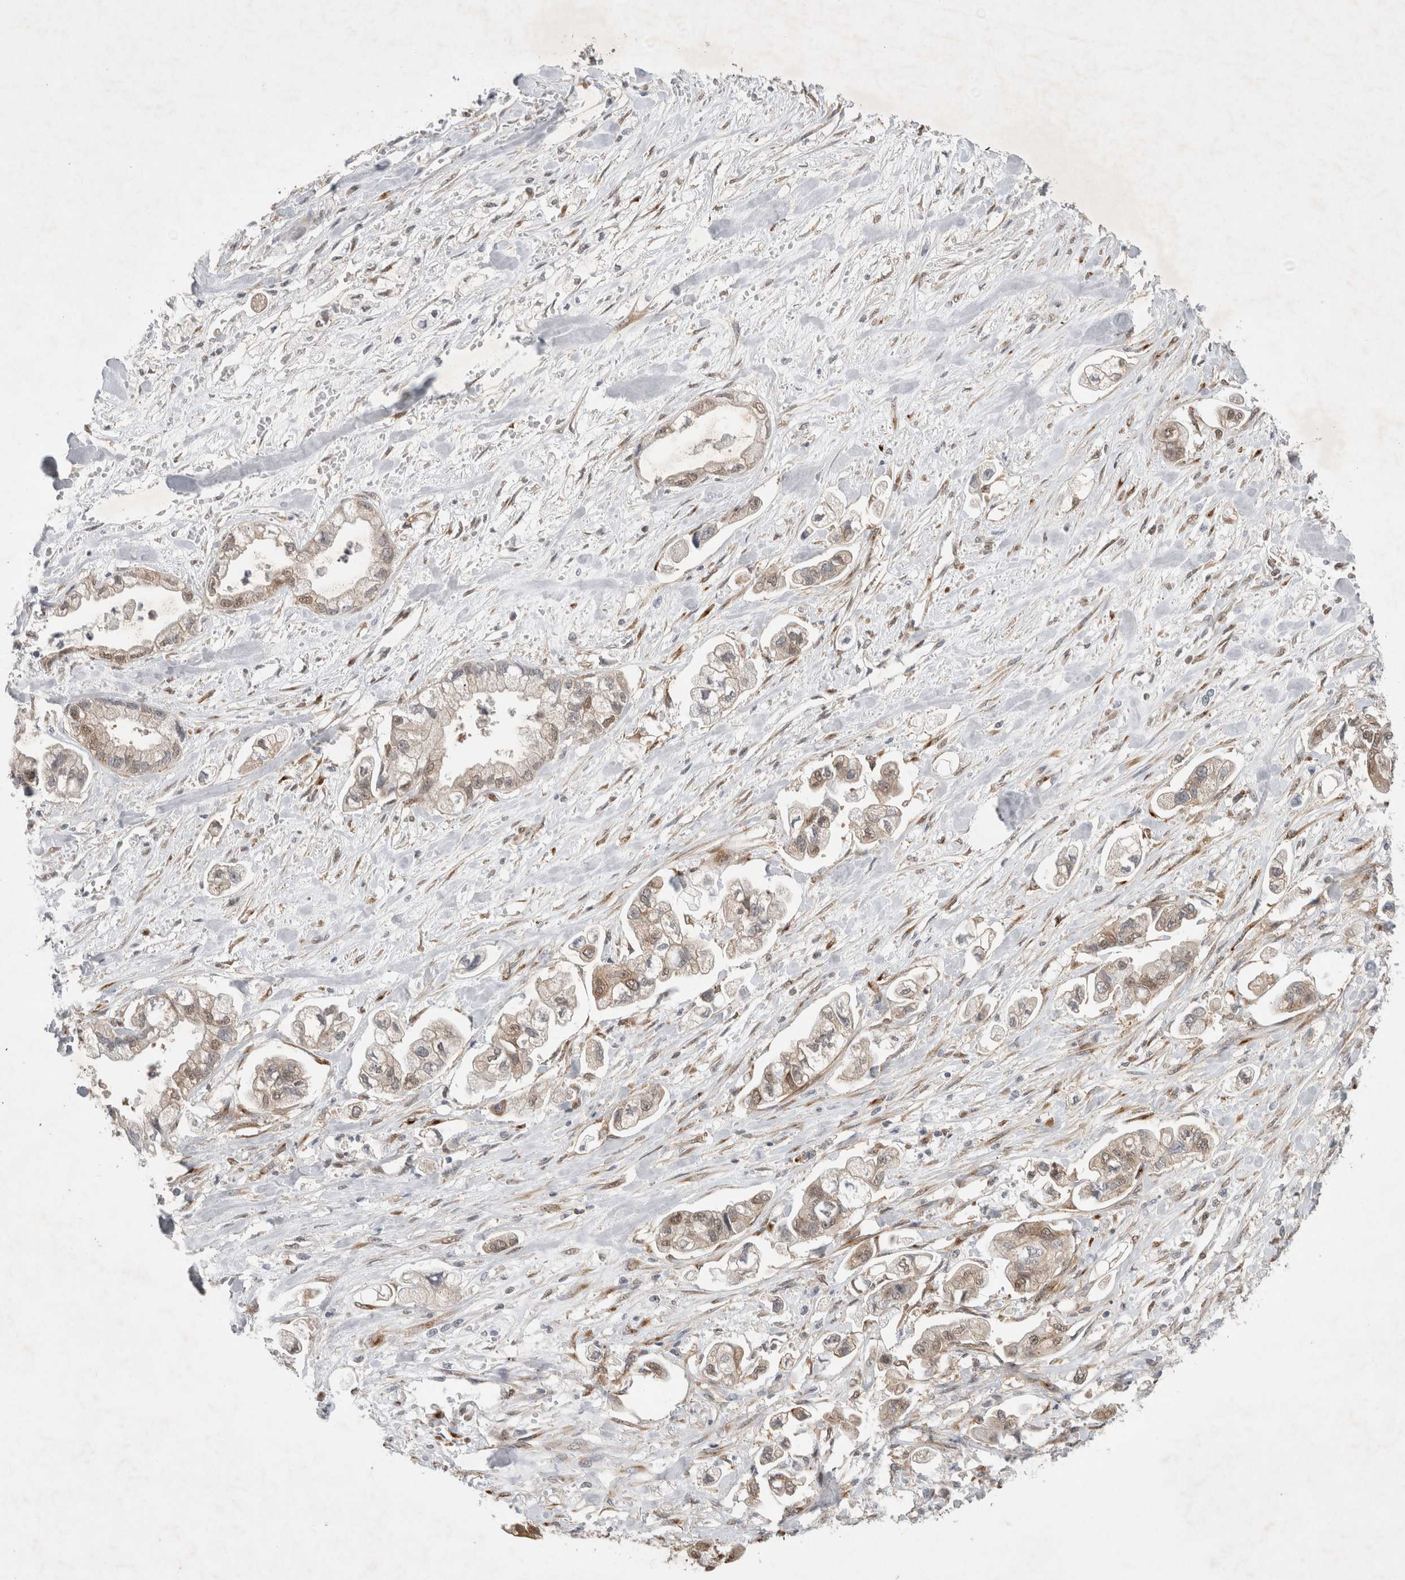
{"staining": {"intensity": "weak", "quantity": "25%-75%", "location": "cytoplasmic/membranous"}, "tissue": "stomach cancer", "cell_type": "Tumor cells", "image_type": "cancer", "snomed": [{"axis": "morphology", "description": "Normal tissue, NOS"}, {"axis": "morphology", "description": "Adenocarcinoma, NOS"}, {"axis": "topography", "description": "Stomach"}], "caption": "Immunohistochemistry image of human adenocarcinoma (stomach) stained for a protein (brown), which reveals low levels of weak cytoplasmic/membranous staining in approximately 25%-75% of tumor cells.", "gene": "WIPF2", "patient": {"sex": "male", "age": 62}}